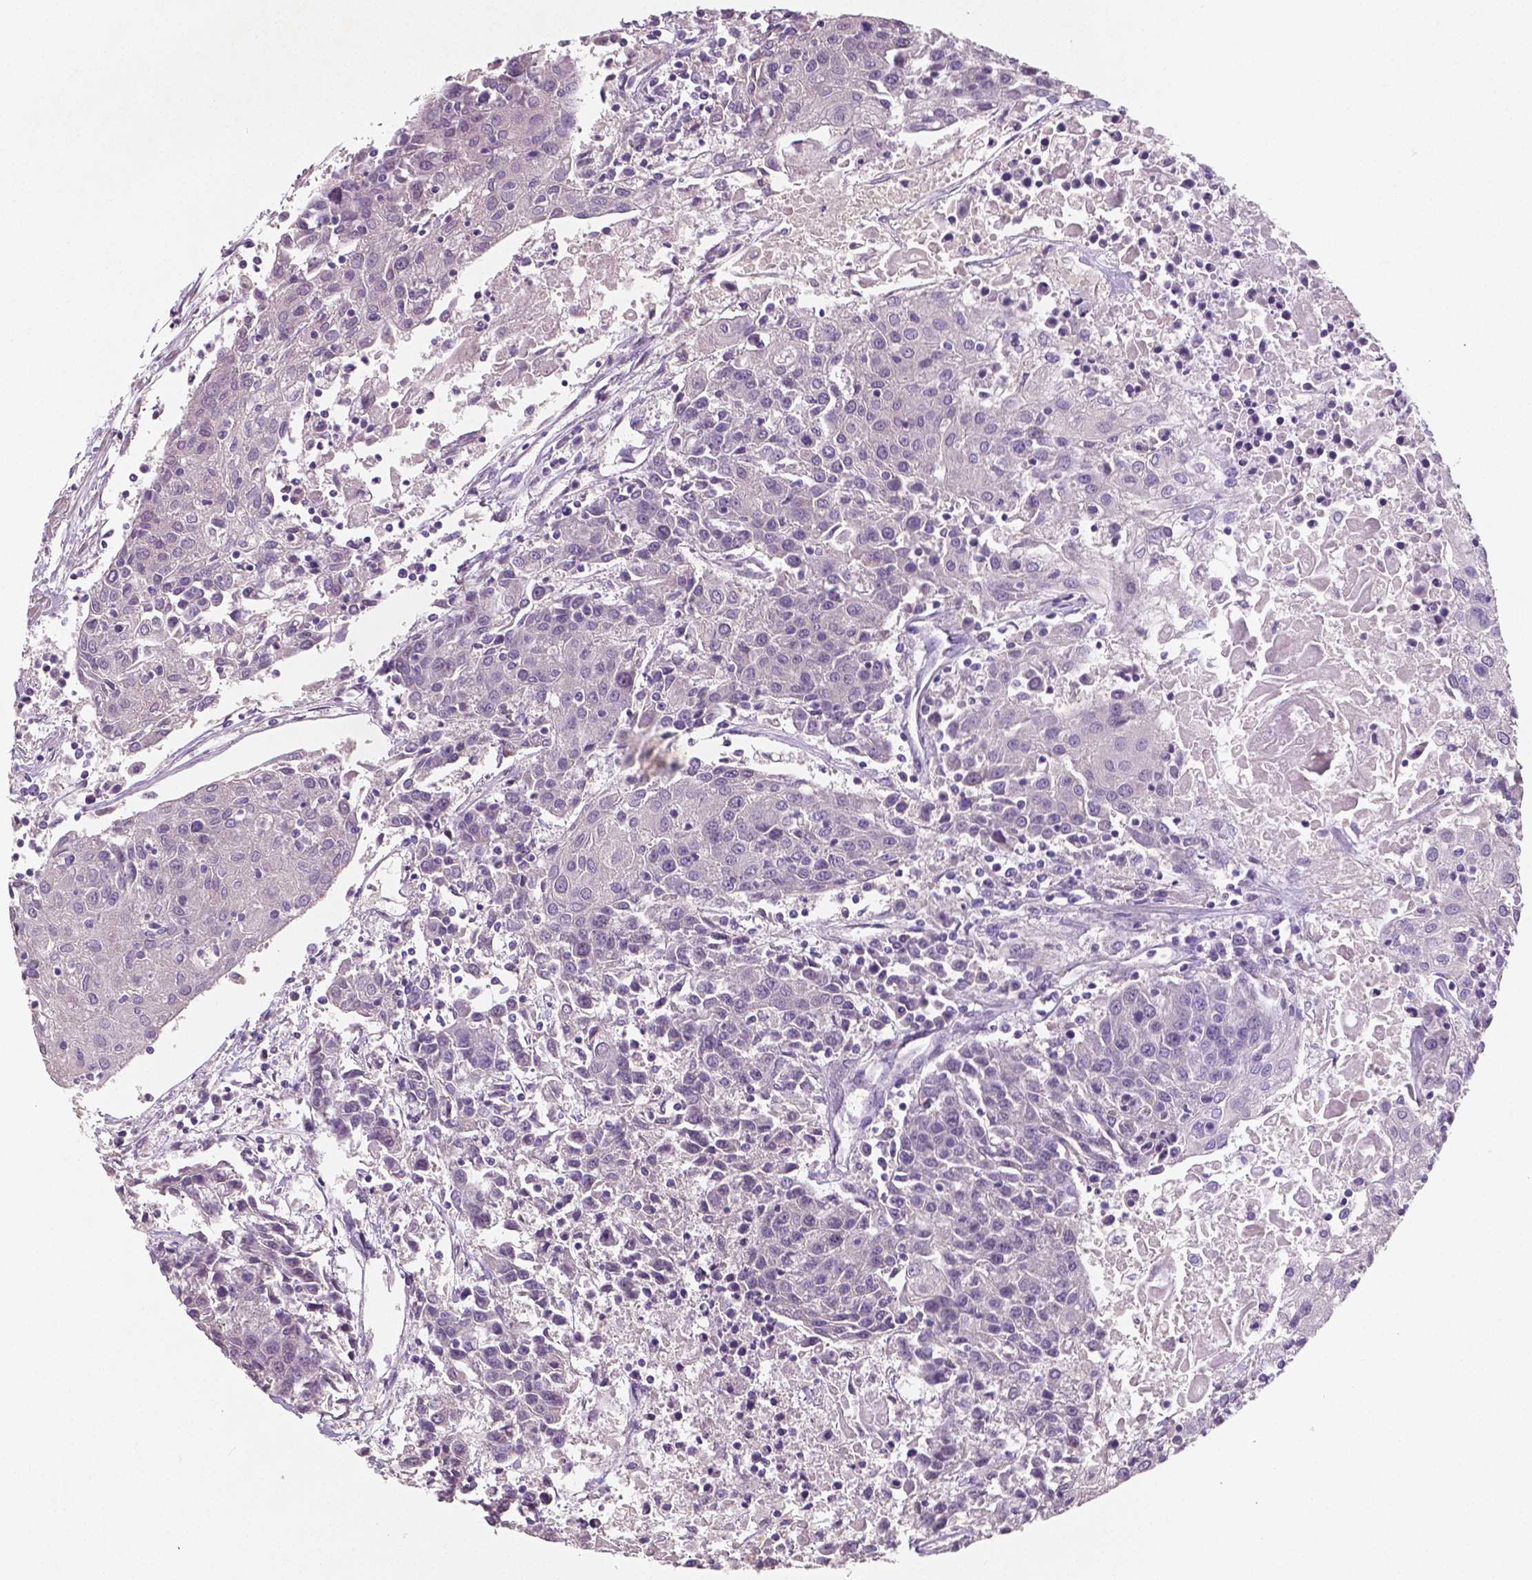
{"staining": {"intensity": "negative", "quantity": "none", "location": "none"}, "tissue": "urothelial cancer", "cell_type": "Tumor cells", "image_type": "cancer", "snomed": [{"axis": "morphology", "description": "Urothelial carcinoma, High grade"}, {"axis": "topography", "description": "Urinary bladder"}], "caption": "Protein analysis of urothelial carcinoma (high-grade) reveals no significant positivity in tumor cells.", "gene": "LSM14B", "patient": {"sex": "female", "age": 85}}